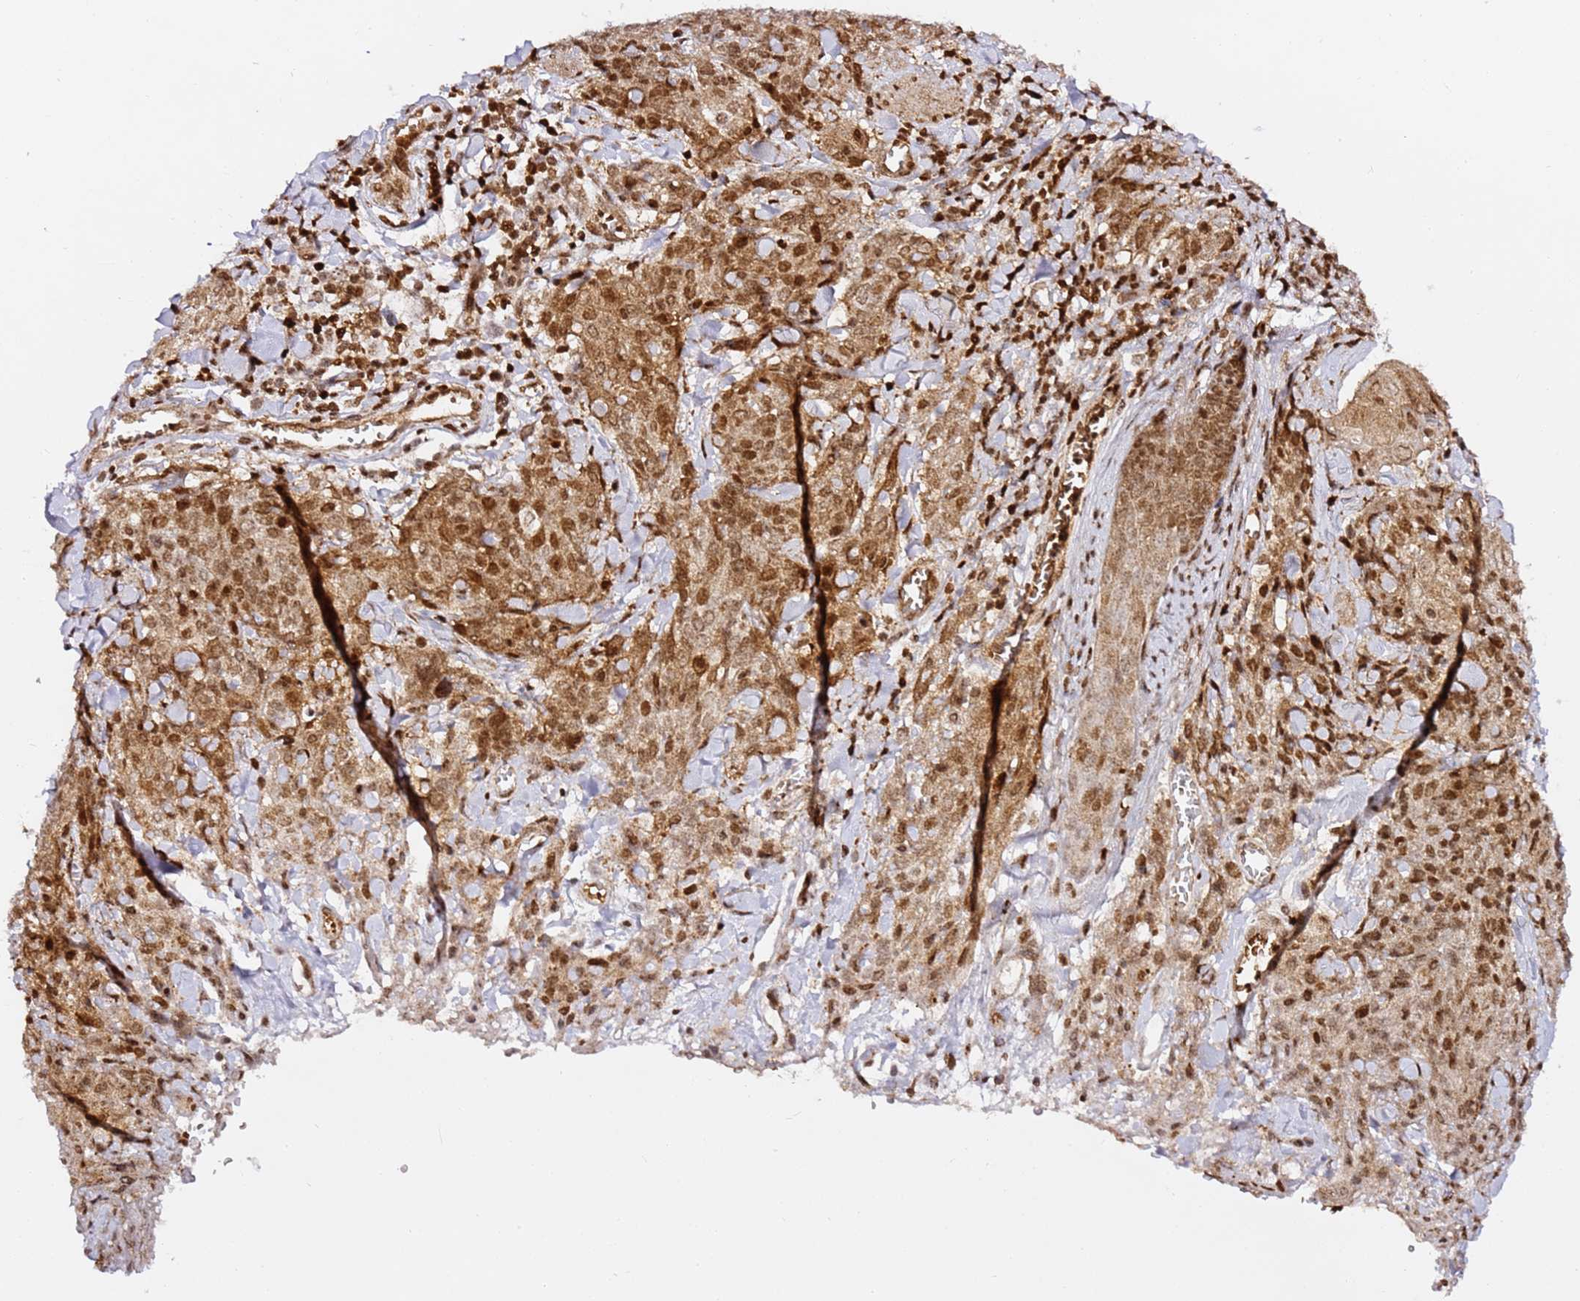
{"staining": {"intensity": "strong", "quantity": ">75%", "location": "cytoplasmic/membranous,nuclear"}, "tissue": "skin cancer", "cell_type": "Tumor cells", "image_type": "cancer", "snomed": [{"axis": "morphology", "description": "Squamous cell carcinoma, NOS"}, {"axis": "topography", "description": "Skin"}, {"axis": "topography", "description": "Vulva"}], "caption": "Immunohistochemical staining of squamous cell carcinoma (skin) demonstrates high levels of strong cytoplasmic/membranous and nuclear expression in about >75% of tumor cells.", "gene": "GBP2", "patient": {"sex": "female", "age": 85}}